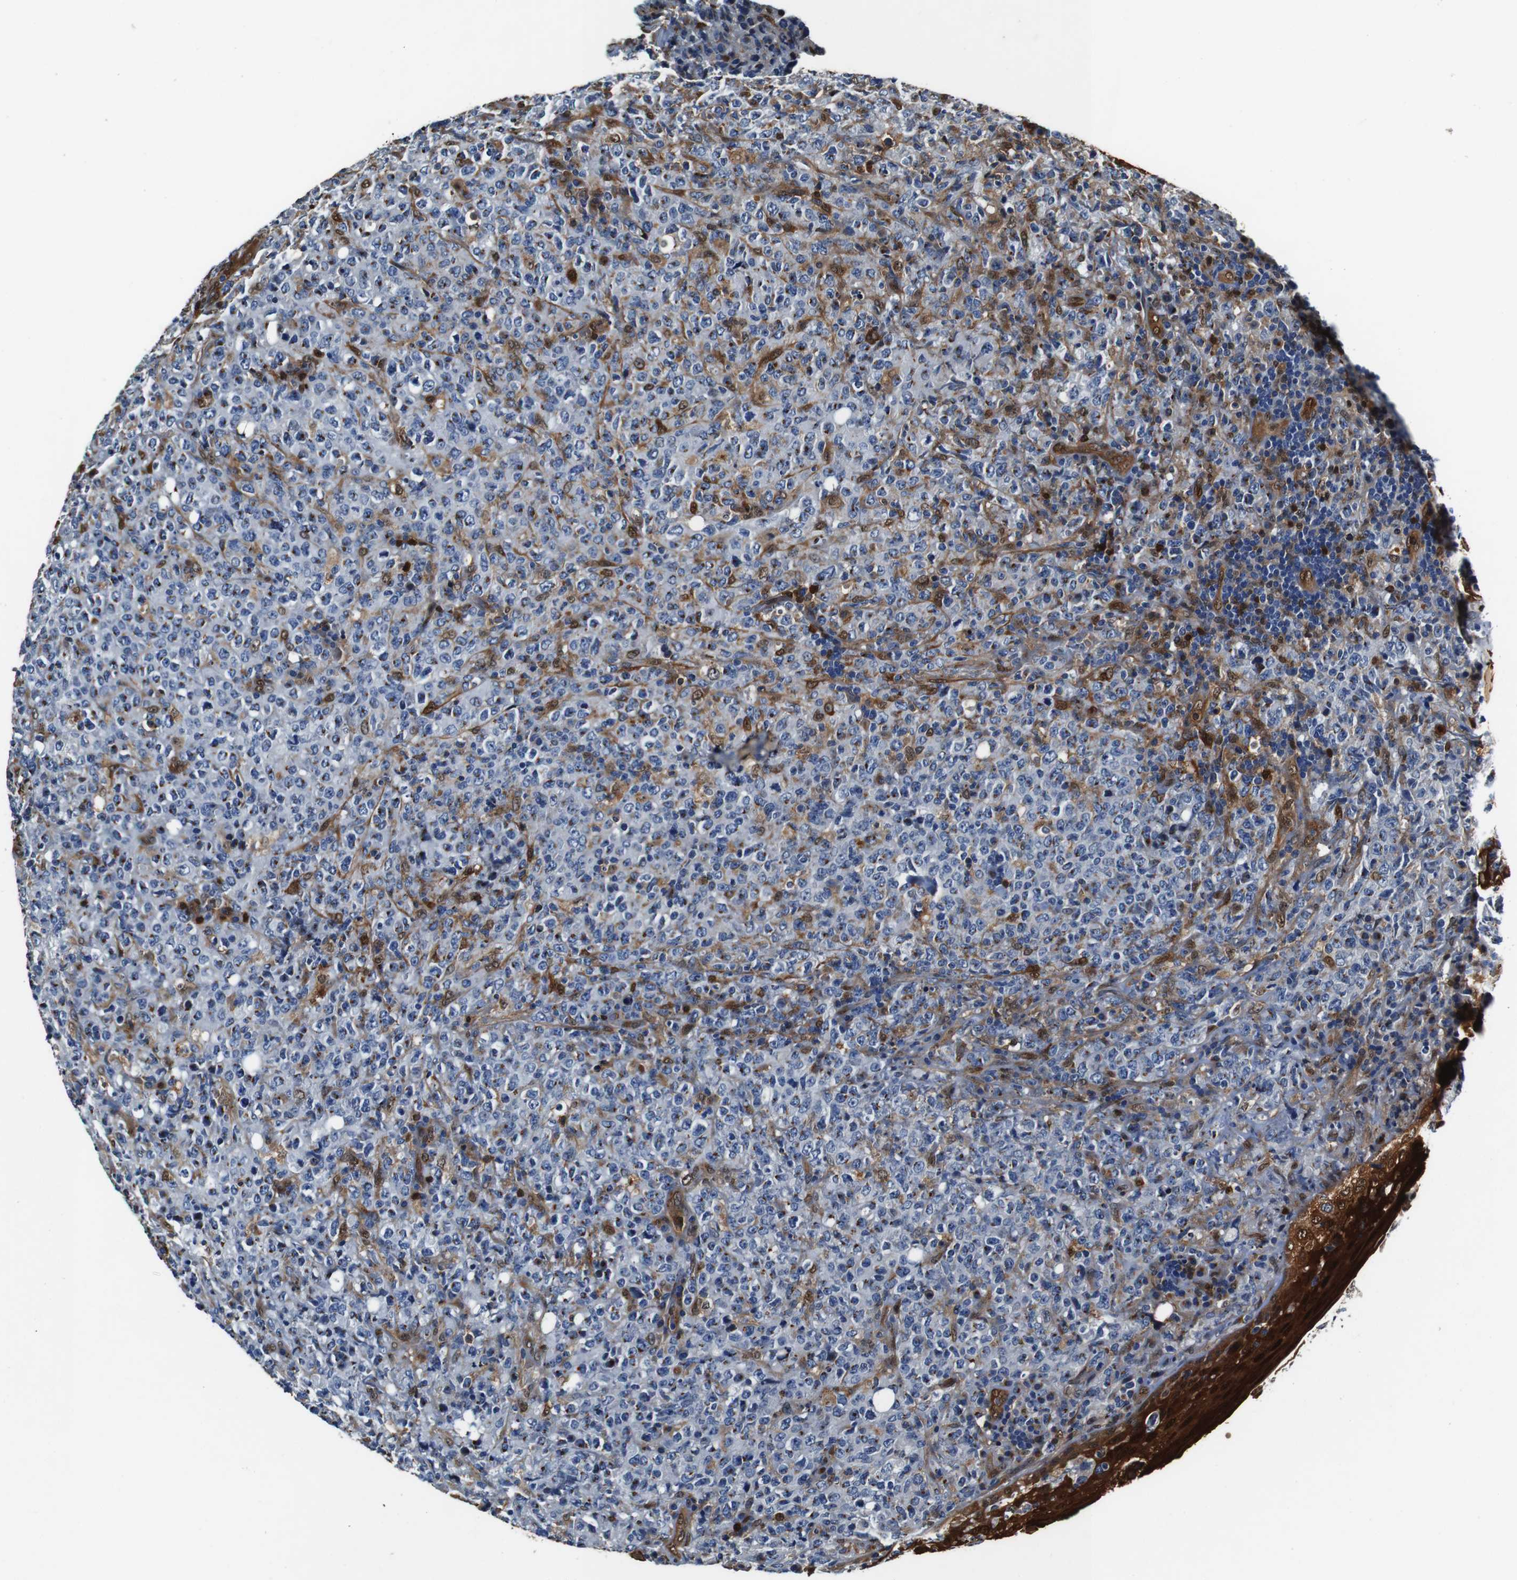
{"staining": {"intensity": "negative", "quantity": "none", "location": "none"}, "tissue": "lymphoma", "cell_type": "Tumor cells", "image_type": "cancer", "snomed": [{"axis": "morphology", "description": "Malignant lymphoma, non-Hodgkin's type, High grade"}, {"axis": "topography", "description": "Tonsil"}], "caption": "The micrograph reveals no significant positivity in tumor cells of lymphoma.", "gene": "ANXA1", "patient": {"sex": "female", "age": 36}}